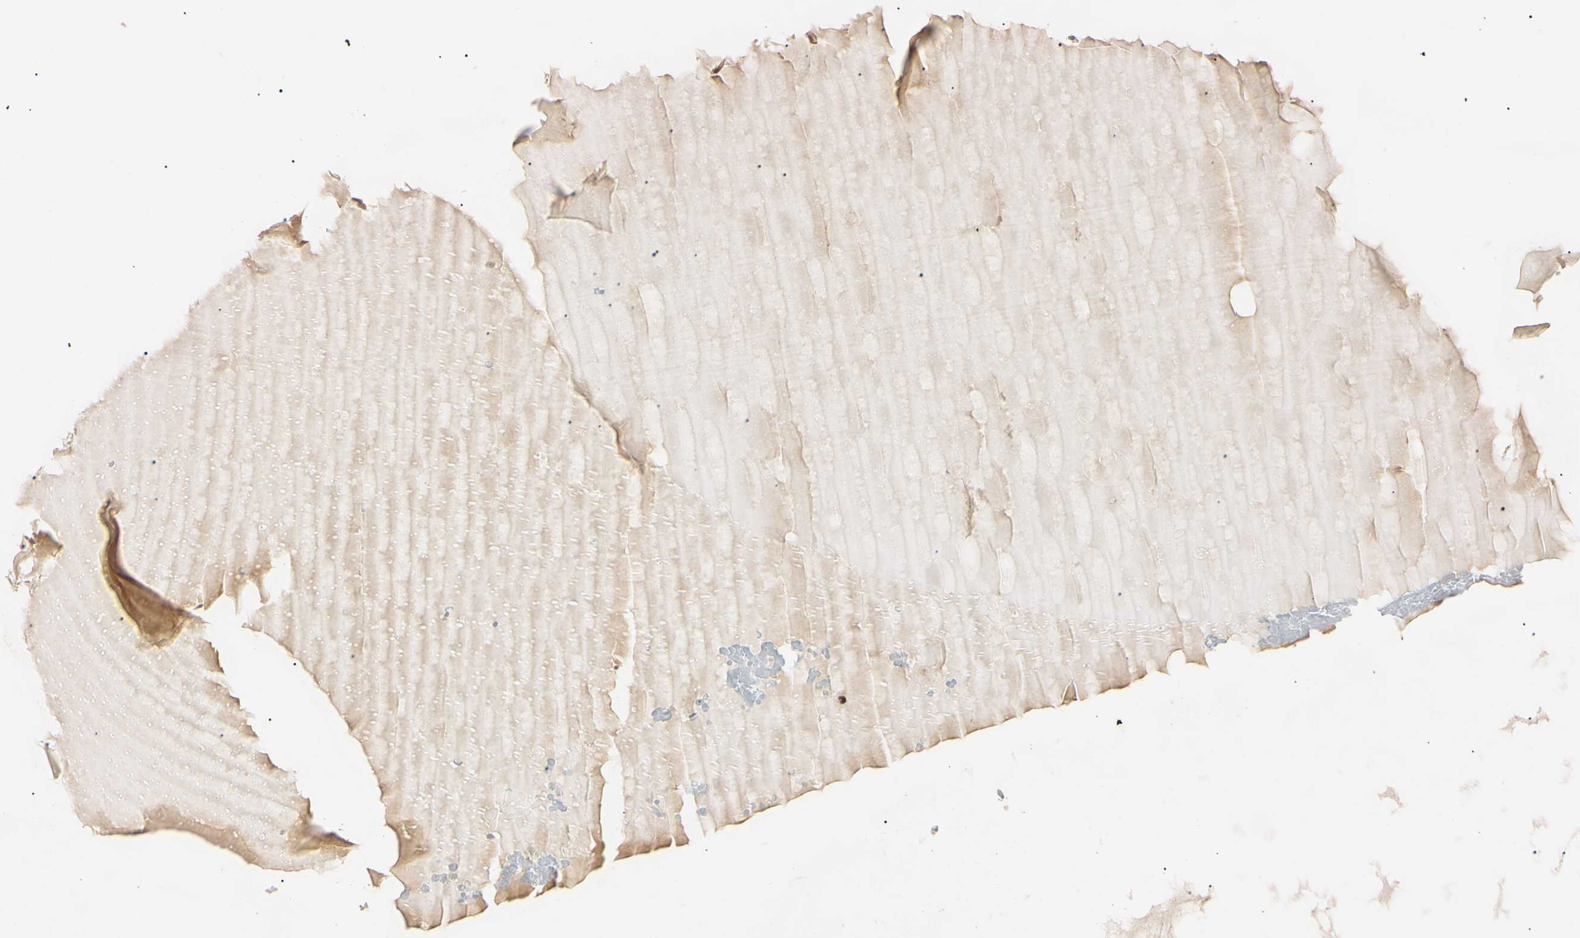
{"staining": {"intensity": "strong", "quantity": ">75%", "location": "nuclear"}, "tissue": "thyroid cancer", "cell_type": "Tumor cells", "image_type": "cancer", "snomed": [{"axis": "morphology", "description": "Papillary adenocarcinoma, NOS"}, {"axis": "topography", "description": "Thyroid gland"}], "caption": "Immunohistochemical staining of human thyroid papillary adenocarcinoma exhibits strong nuclear protein expression in about >75% of tumor cells.", "gene": "ZNF134", "patient": {"sex": "male", "age": 77}}